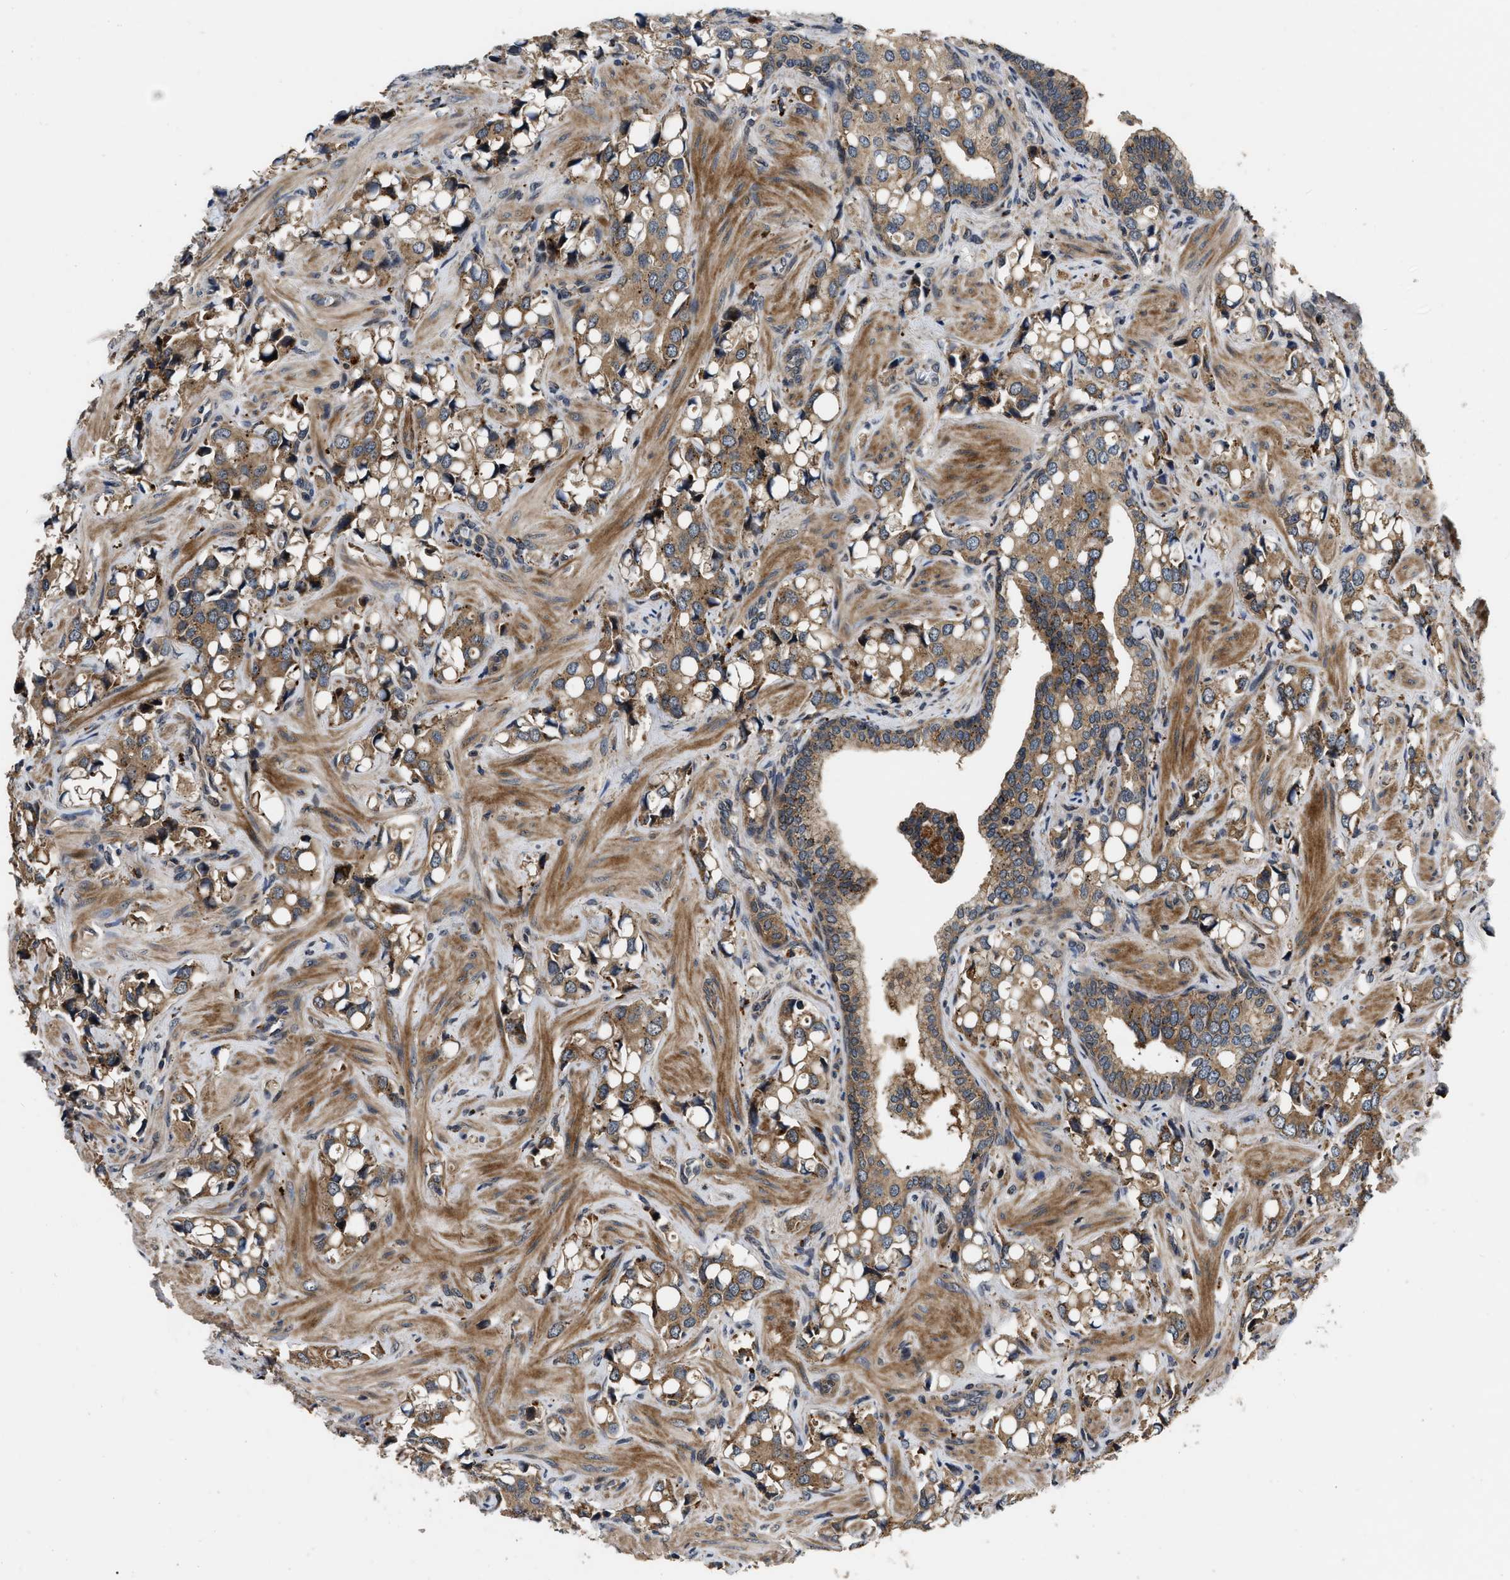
{"staining": {"intensity": "moderate", "quantity": ">75%", "location": "cytoplasmic/membranous"}, "tissue": "prostate cancer", "cell_type": "Tumor cells", "image_type": "cancer", "snomed": [{"axis": "morphology", "description": "Adenocarcinoma, High grade"}, {"axis": "topography", "description": "Prostate"}], "caption": "Immunohistochemical staining of prostate cancer (adenocarcinoma (high-grade)) shows moderate cytoplasmic/membranous protein staining in about >75% of tumor cells.", "gene": "PPWD1", "patient": {"sex": "male", "age": 52}}